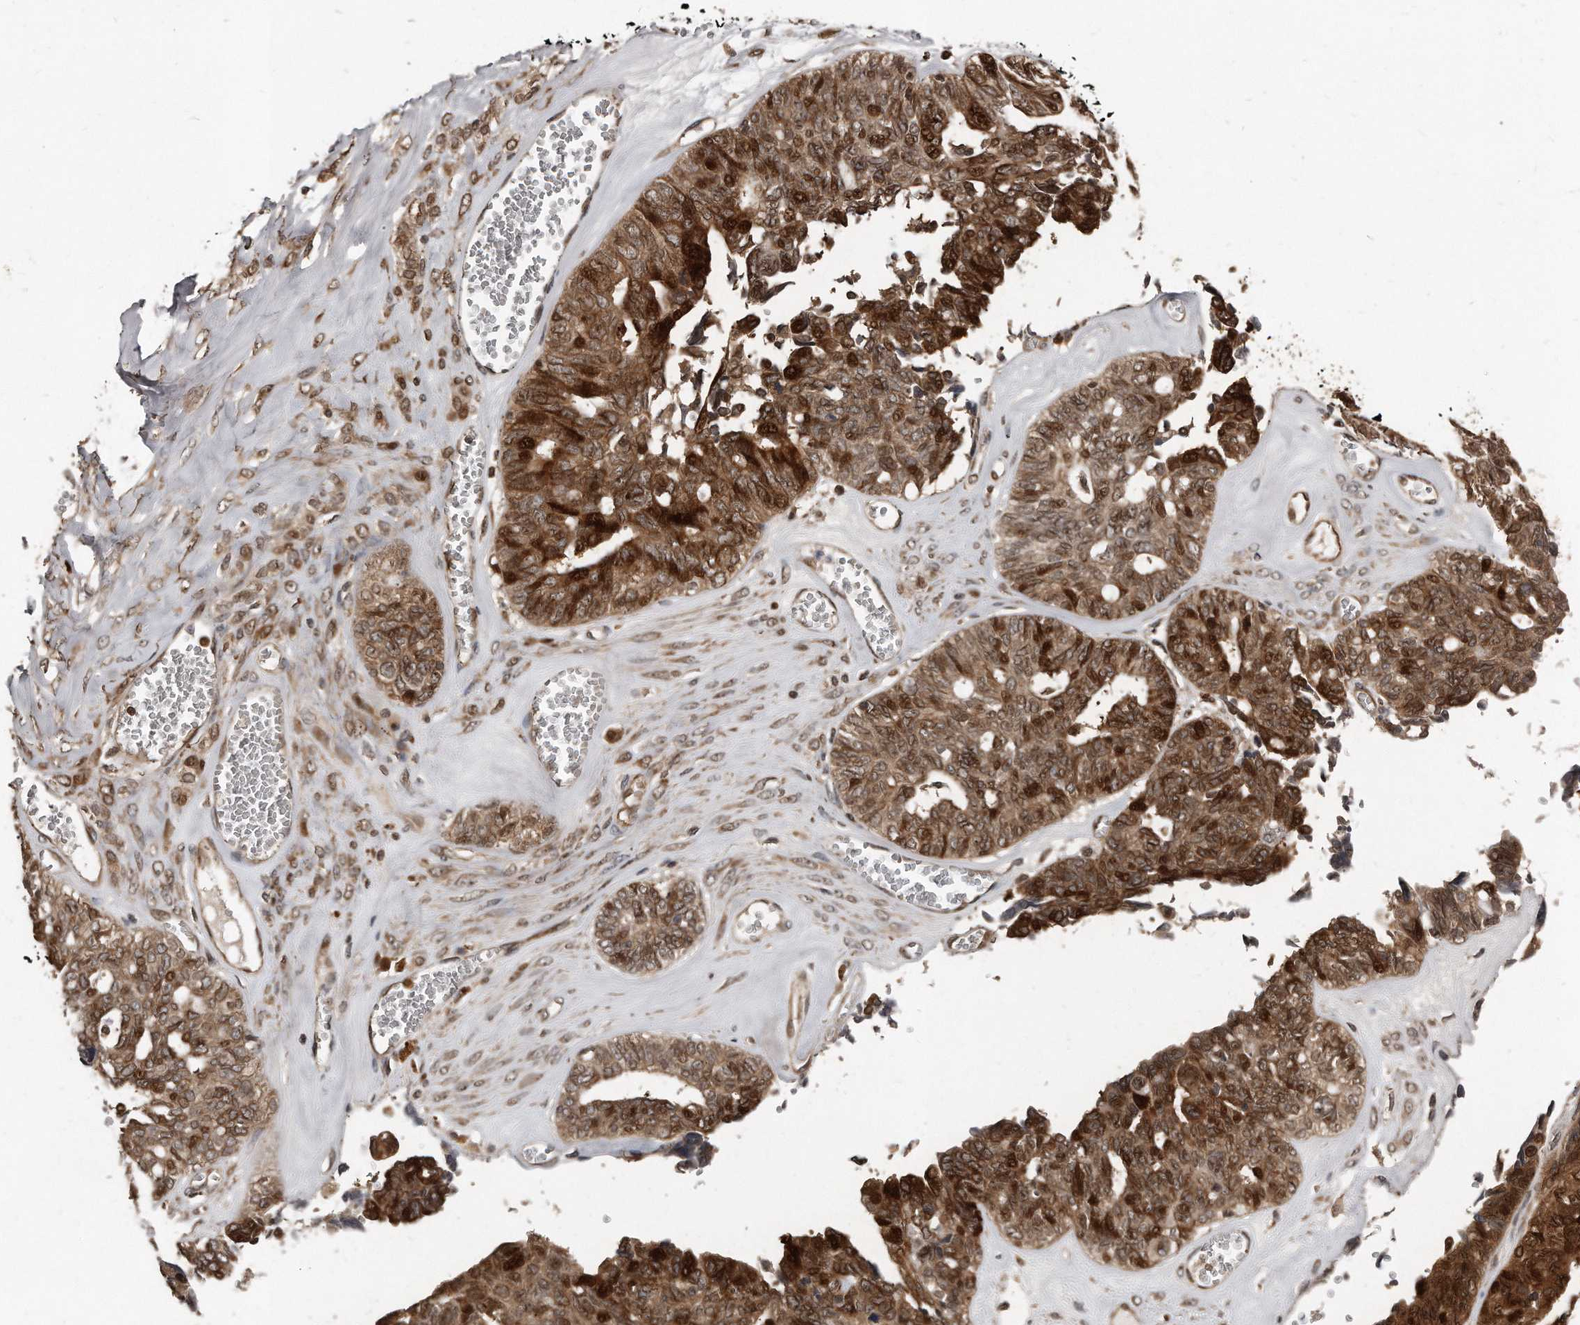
{"staining": {"intensity": "strong", "quantity": ">75%", "location": "cytoplasmic/membranous,nuclear"}, "tissue": "ovarian cancer", "cell_type": "Tumor cells", "image_type": "cancer", "snomed": [{"axis": "morphology", "description": "Cystadenocarcinoma, serous, NOS"}, {"axis": "topography", "description": "Ovary"}], "caption": "Brown immunohistochemical staining in ovarian cancer reveals strong cytoplasmic/membranous and nuclear expression in approximately >75% of tumor cells. The protein is shown in brown color, while the nuclei are stained blue.", "gene": "GCH1", "patient": {"sex": "female", "age": 79}}